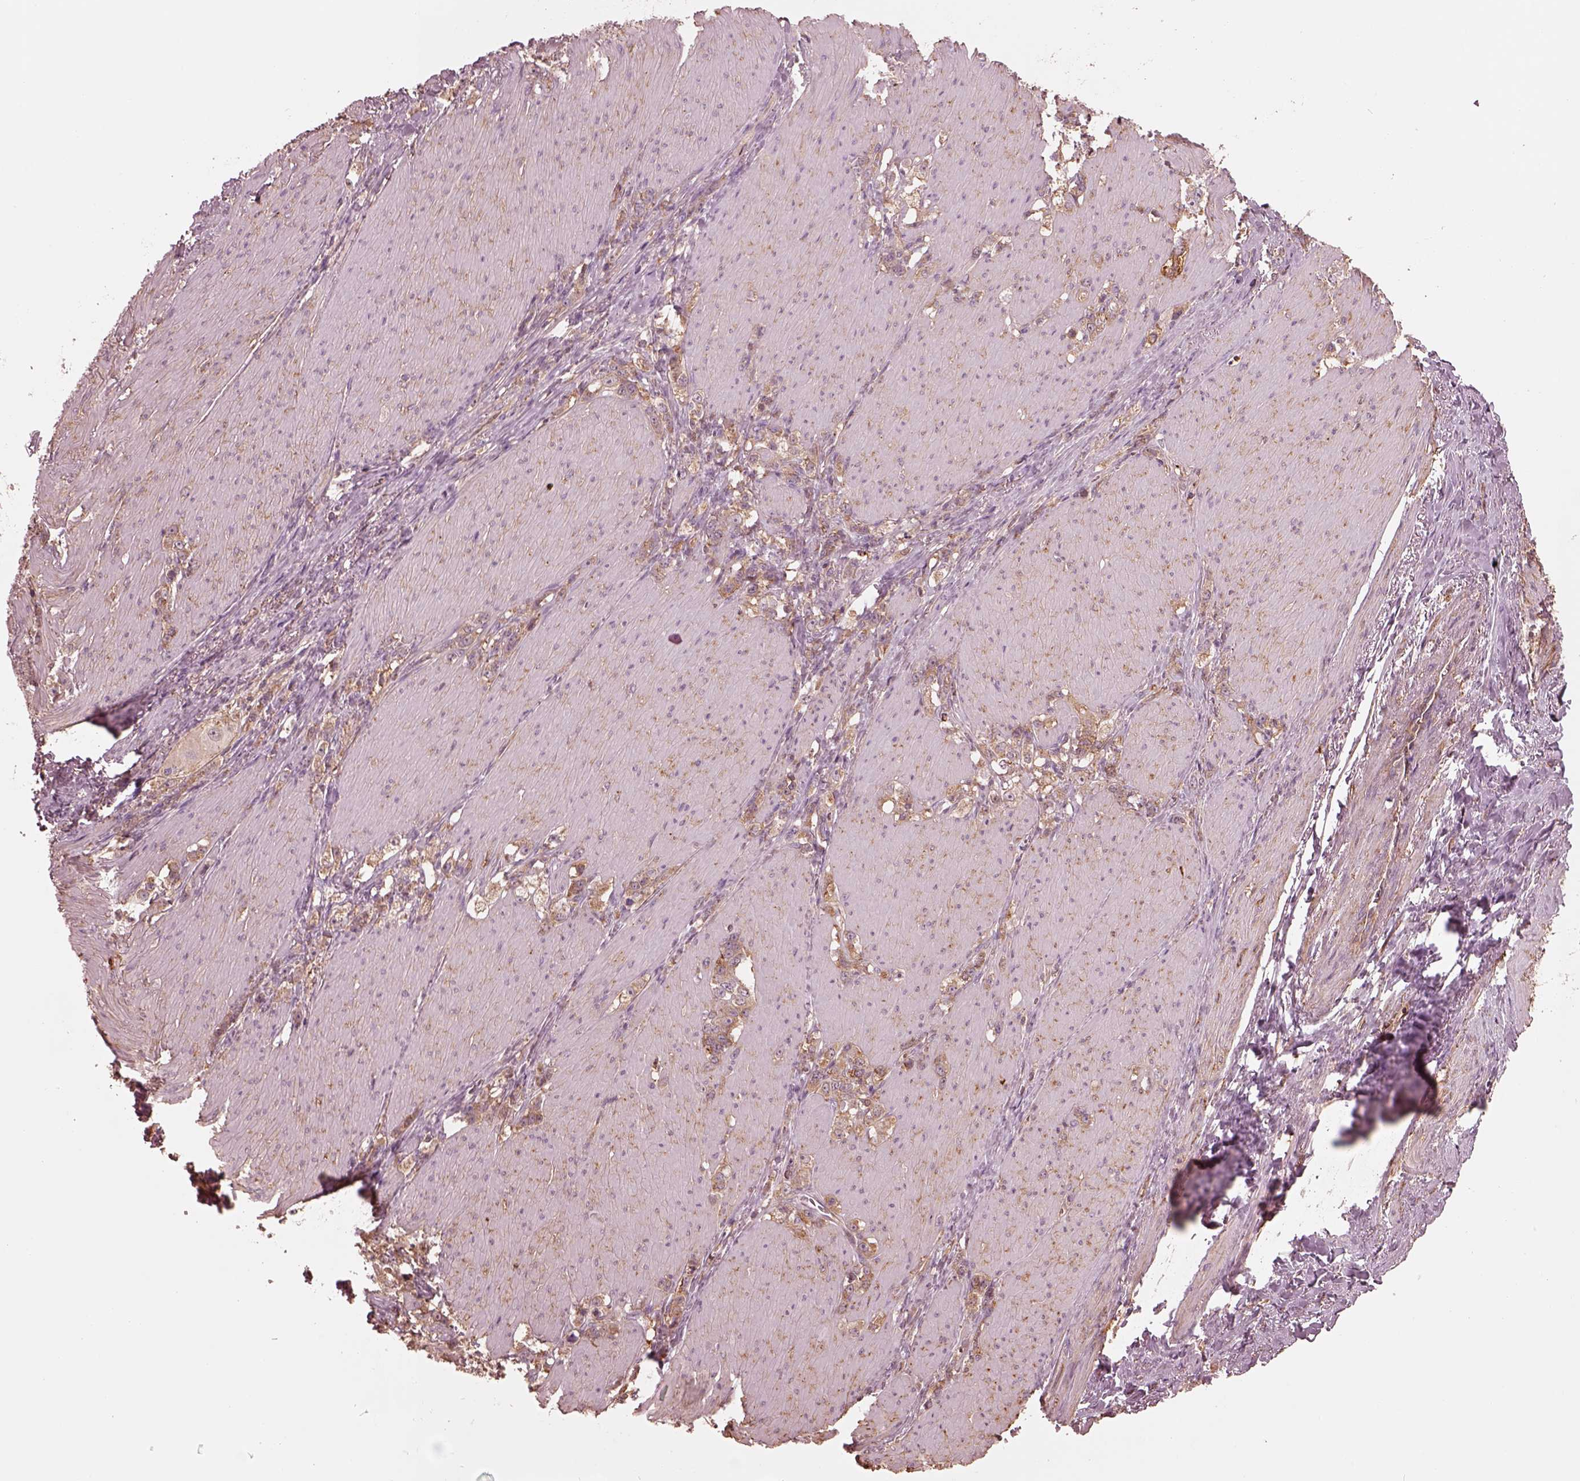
{"staining": {"intensity": "moderate", "quantity": ">75%", "location": "cytoplasmic/membranous"}, "tissue": "stomach cancer", "cell_type": "Tumor cells", "image_type": "cancer", "snomed": [{"axis": "morphology", "description": "Adenocarcinoma, NOS"}, {"axis": "topography", "description": "Stomach, lower"}], "caption": "Immunohistochemistry (IHC) (DAB (3,3'-diaminobenzidine)) staining of adenocarcinoma (stomach) shows moderate cytoplasmic/membranous protein positivity in approximately >75% of tumor cells. The protein is shown in brown color, while the nuclei are stained blue.", "gene": "STK33", "patient": {"sex": "male", "age": 88}}